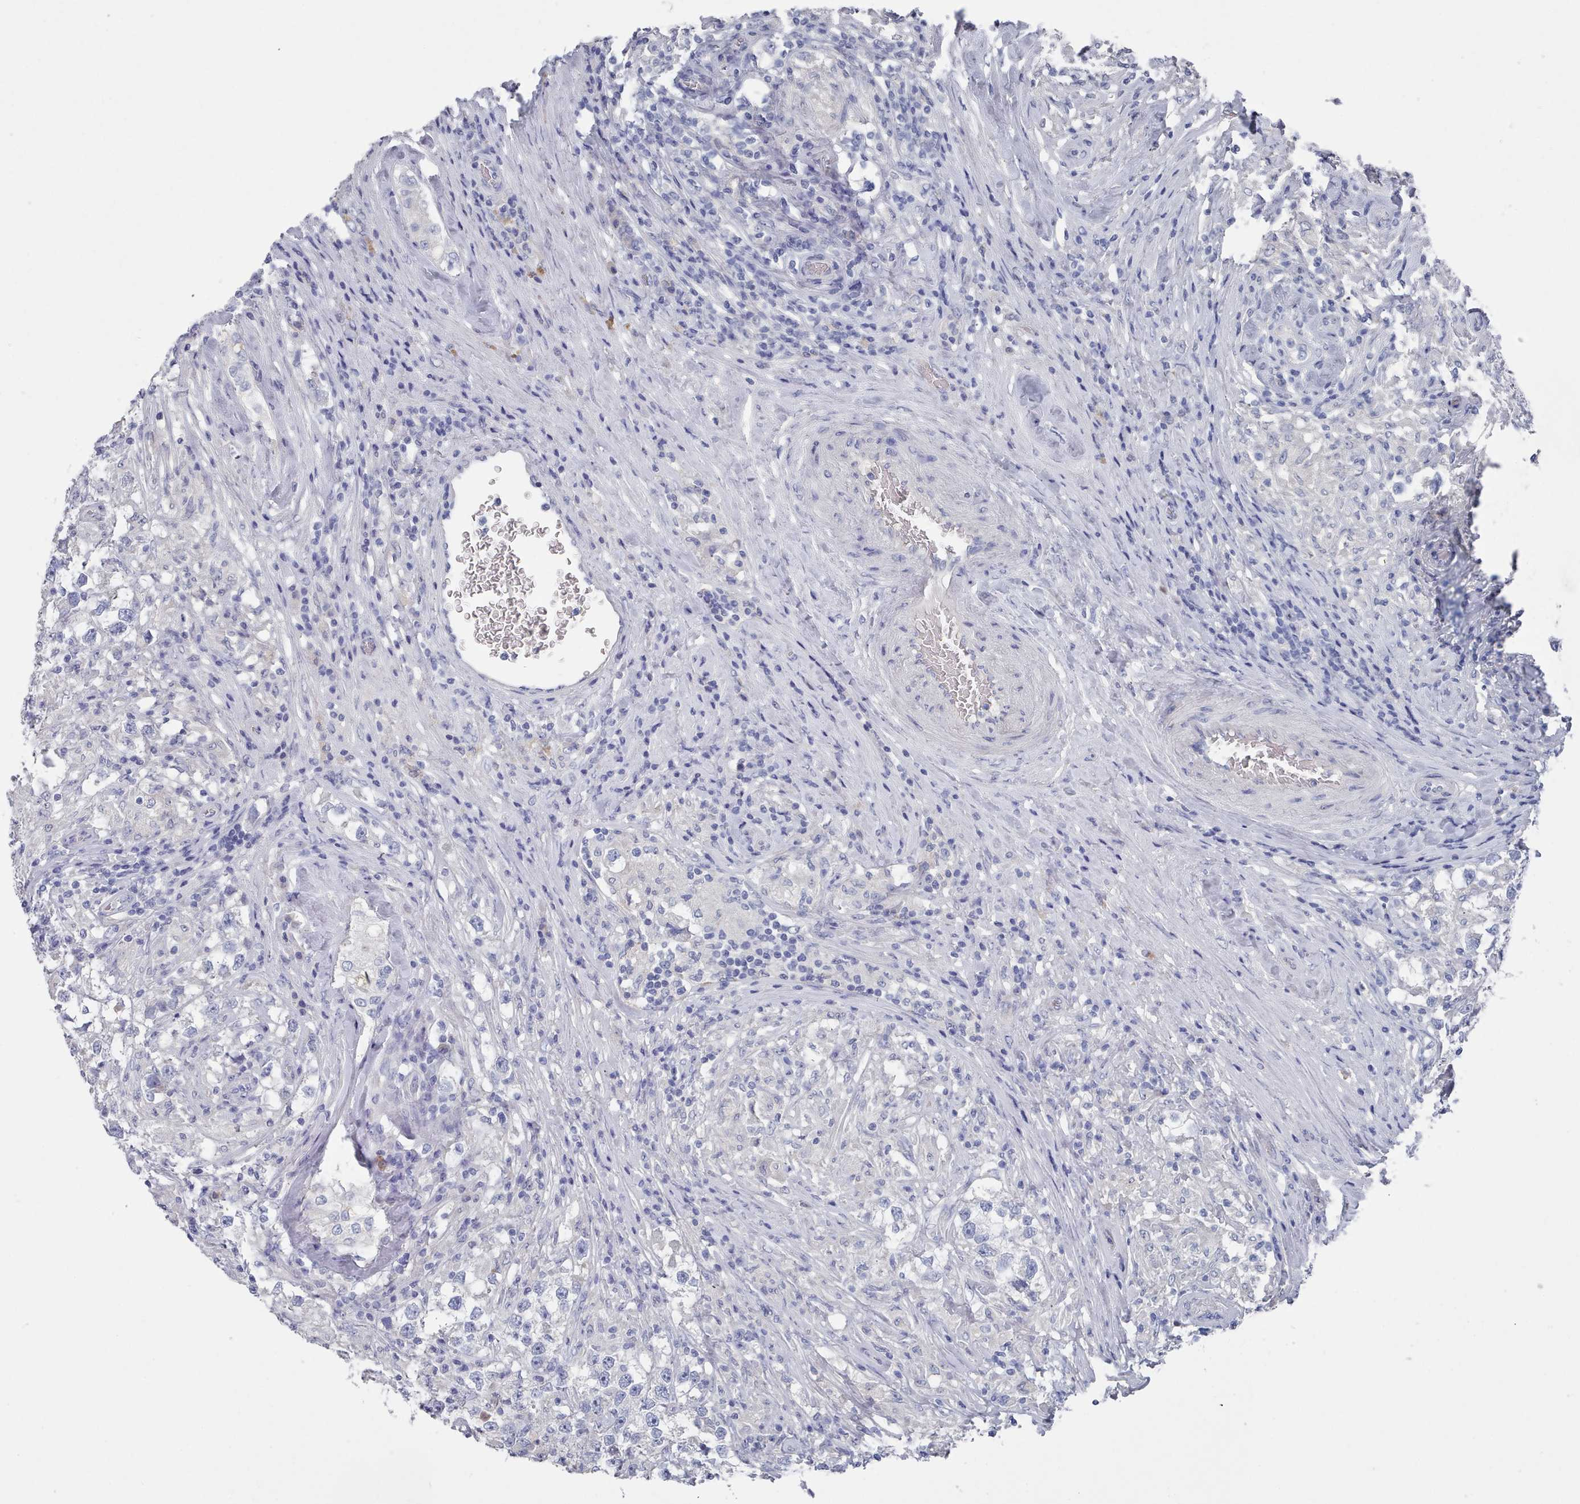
{"staining": {"intensity": "negative", "quantity": "none", "location": "none"}, "tissue": "testis cancer", "cell_type": "Tumor cells", "image_type": "cancer", "snomed": [{"axis": "morphology", "description": "Seminoma, NOS"}, {"axis": "topography", "description": "Testis"}], "caption": "Immunohistochemistry histopathology image of neoplastic tissue: human testis cancer stained with DAB reveals no significant protein staining in tumor cells.", "gene": "ACAD11", "patient": {"sex": "male", "age": 46}}